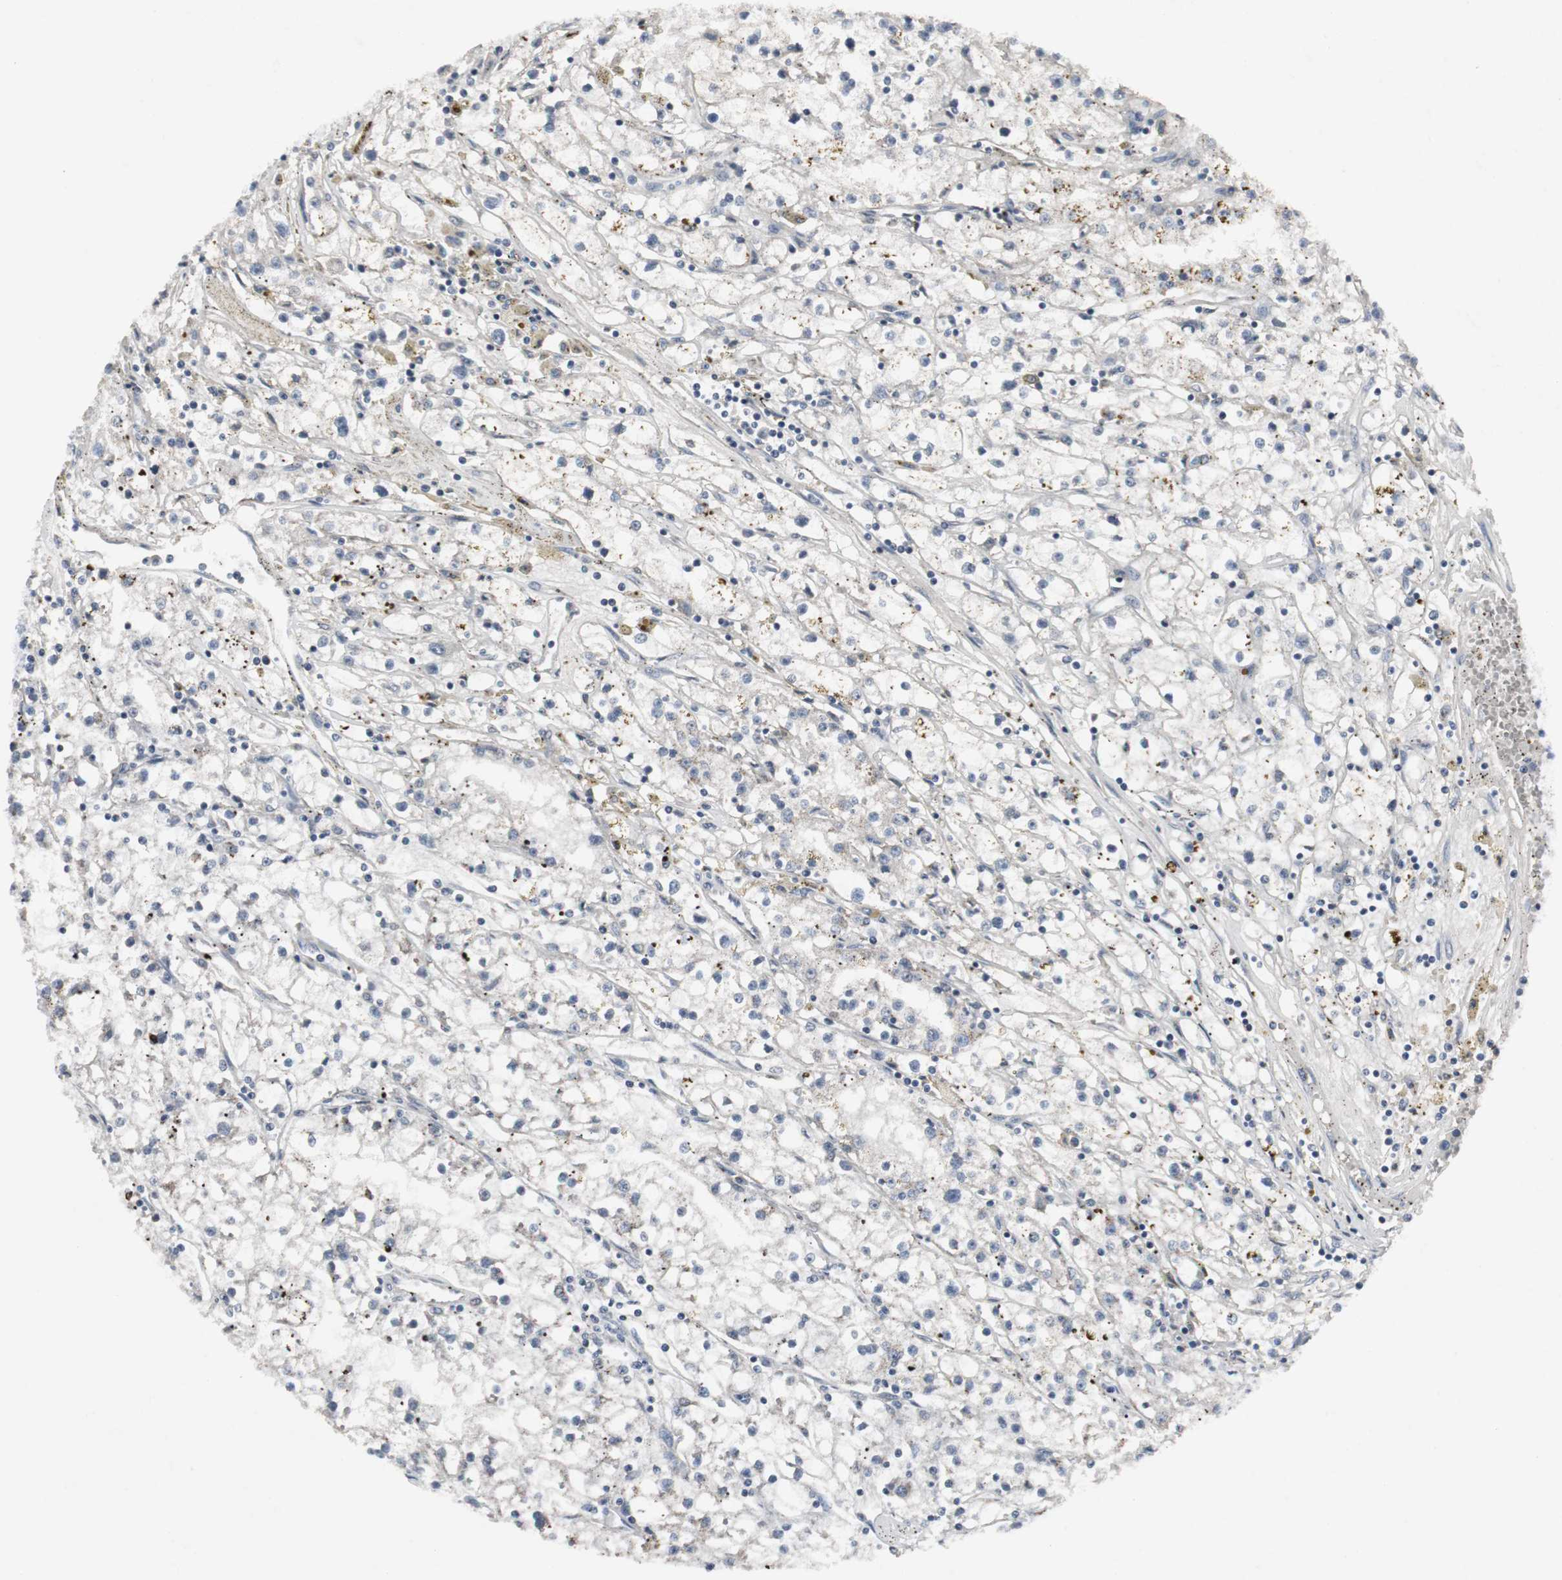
{"staining": {"intensity": "negative", "quantity": "none", "location": "none"}, "tissue": "renal cancer", "cell_type": "Tumor cells", "image_type": "cancer", "snomed": [{"axis": "morphology", "description": "Adenocarcinoma, NOS"}, {"axis": "topography", "description": "Kidney"}], "caption": "Tumor cells show no significant protein expression in renal cancer.", "gene": "ACAA1", "patient": {"sex": "male", "age": 56}}